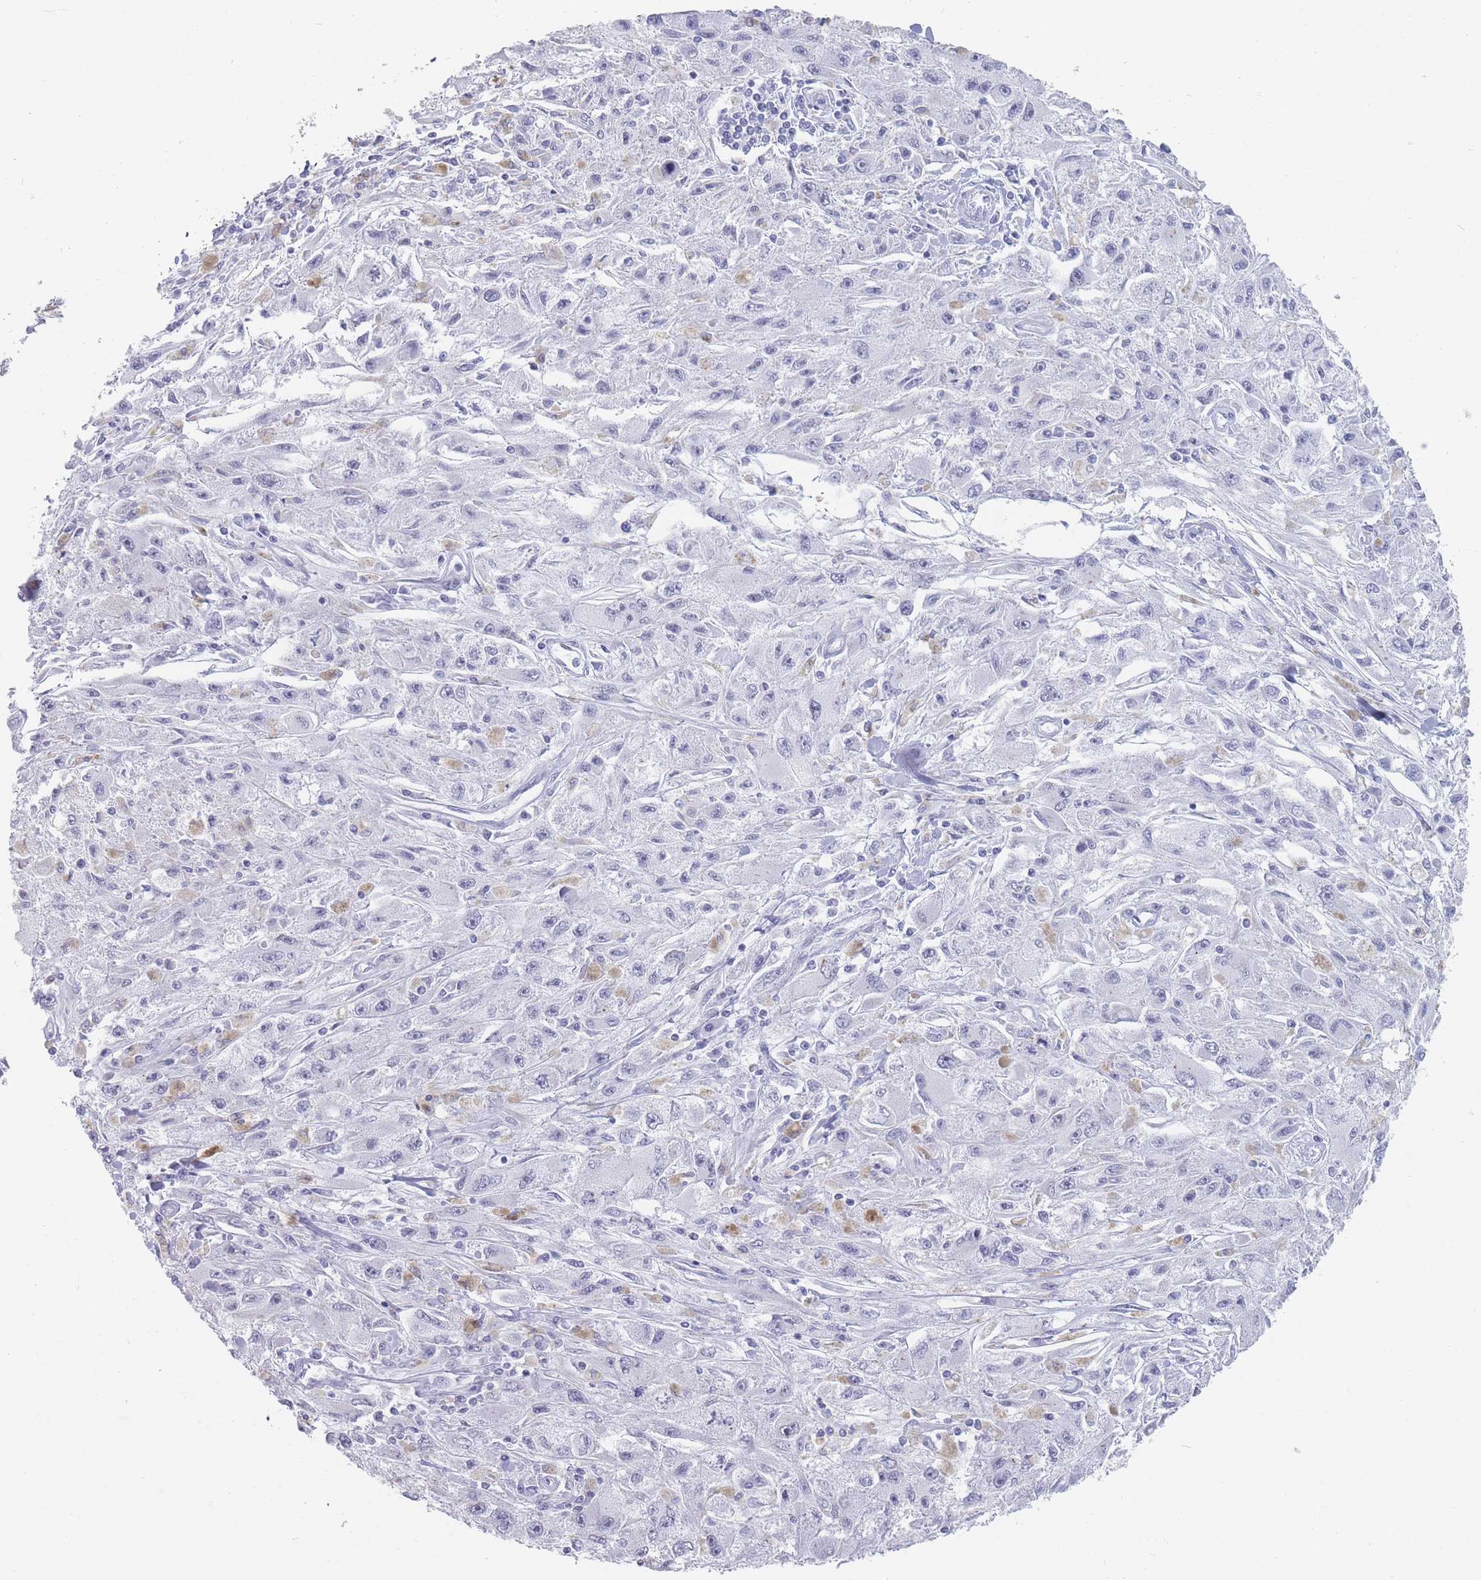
{"staining": {"intensity": "negative", "quantity": "none", "location": "none"}, "tissue": "melanoma", "cell_type": "Tumor cells", "image_type": "cancer", "snomed": [{"axis": "morphology", "description": "Malignant melanoma, Metastatic site"}, {"axis": "topography", "description": "Skin"}], "caption": "Malignant melanoma (metastatic site) stained for a protein using IHC reveals no positivity tumor cells.", "gene": "MAP1S", "patient": {"sex": "male", "age": 53}}